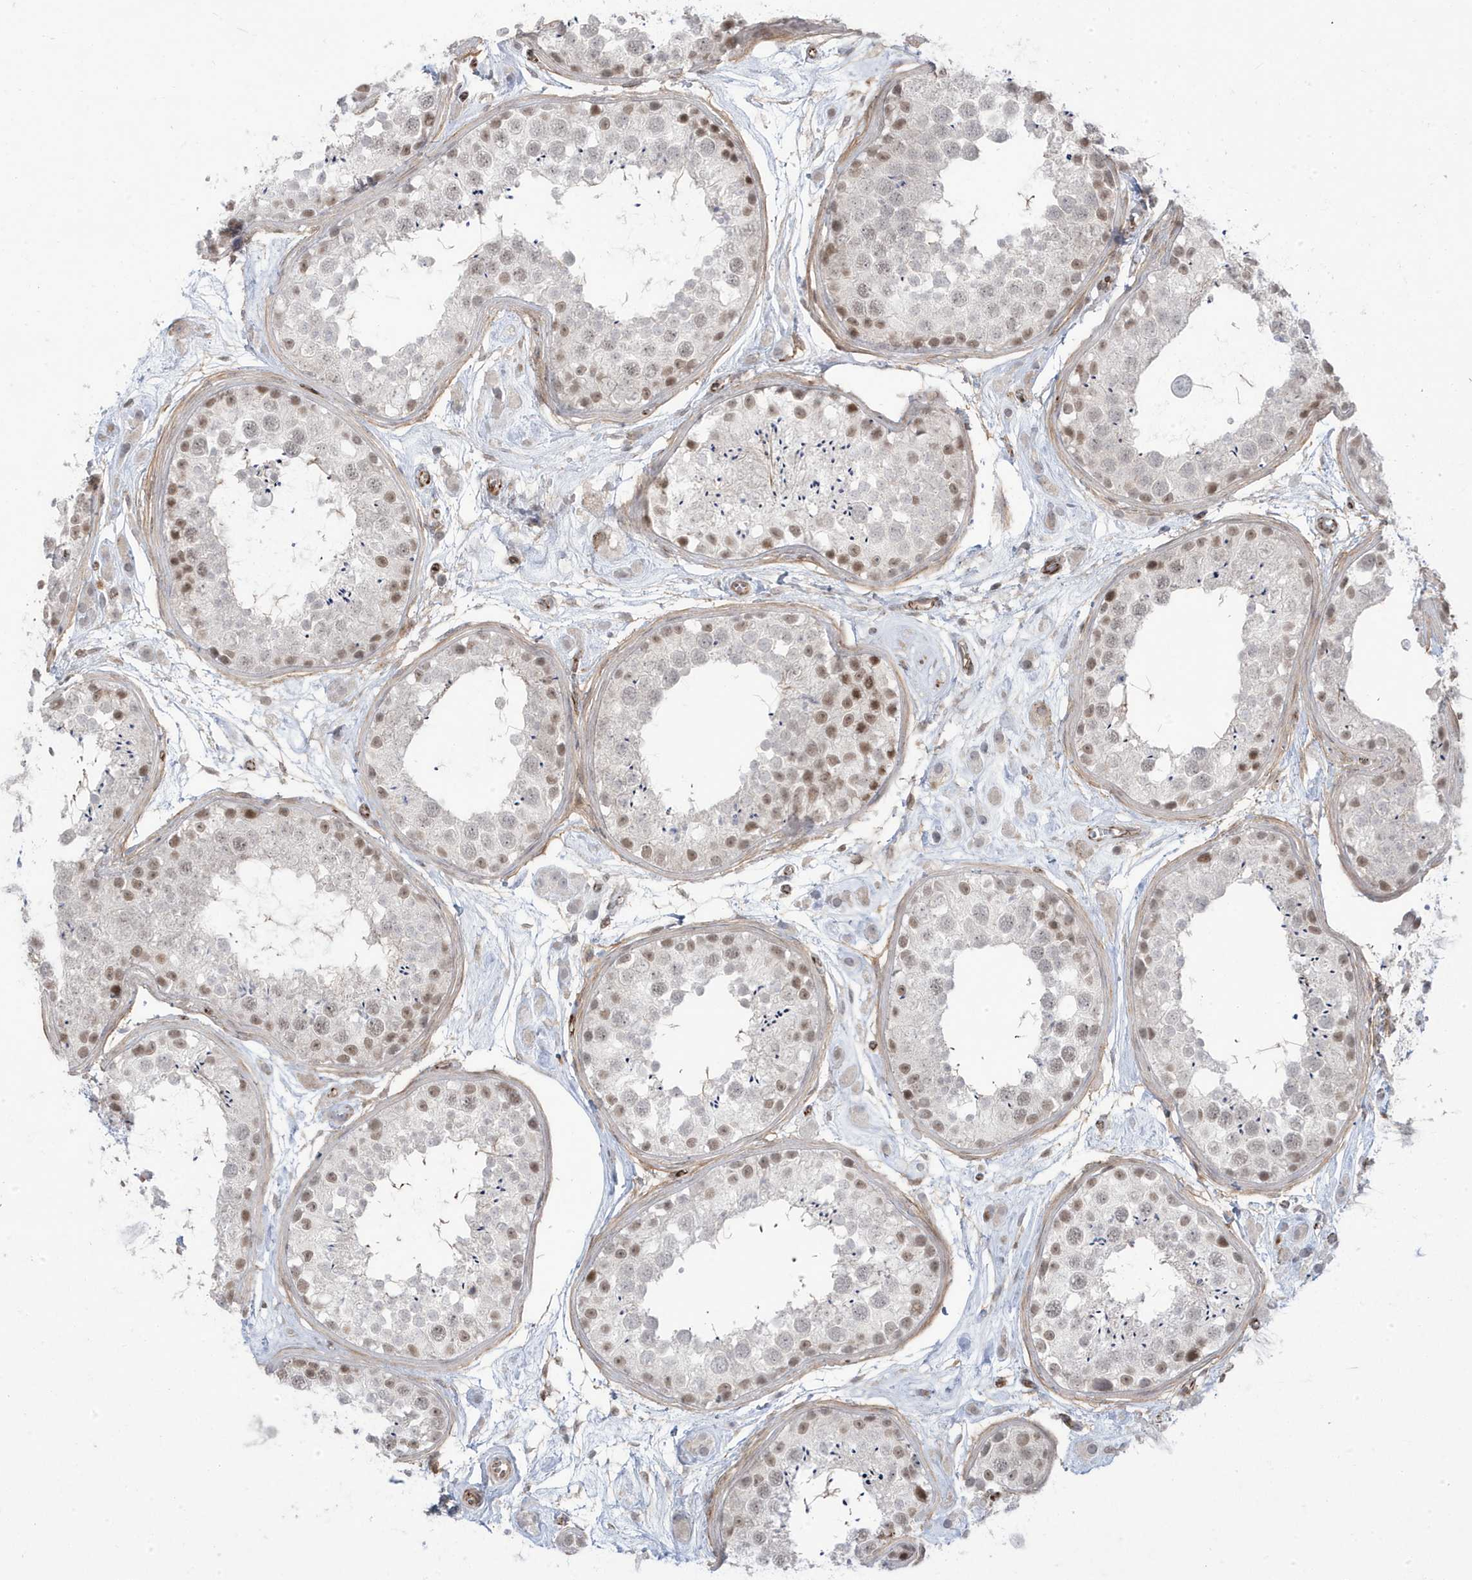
{"staining": {"intensity": "moderate", "quantity": "25%-75%", "location": "nuclear"}, "tissue": "testis", "cell_type": "Cells in seminiferous ducts", "image_type": "normal", "snomed": [{"axis": "morphology", "description": "Normal tissue, NOS"}, {"axis": "topography", "description": "Testis"}], "caption": "Cells in seminiferous ducts demonstrate moderate nuclear expression in approximately 25%-75% of cells in unremarkable testis. The staining is performed using DAB (3,3'-diaminobenzidine) brown chromogen to label protein expression. The nuclei are counter-stained blue using hematoxylin.", "gene": "ADAMTSL3", "patient": {"sex": "male", "age": 25}}